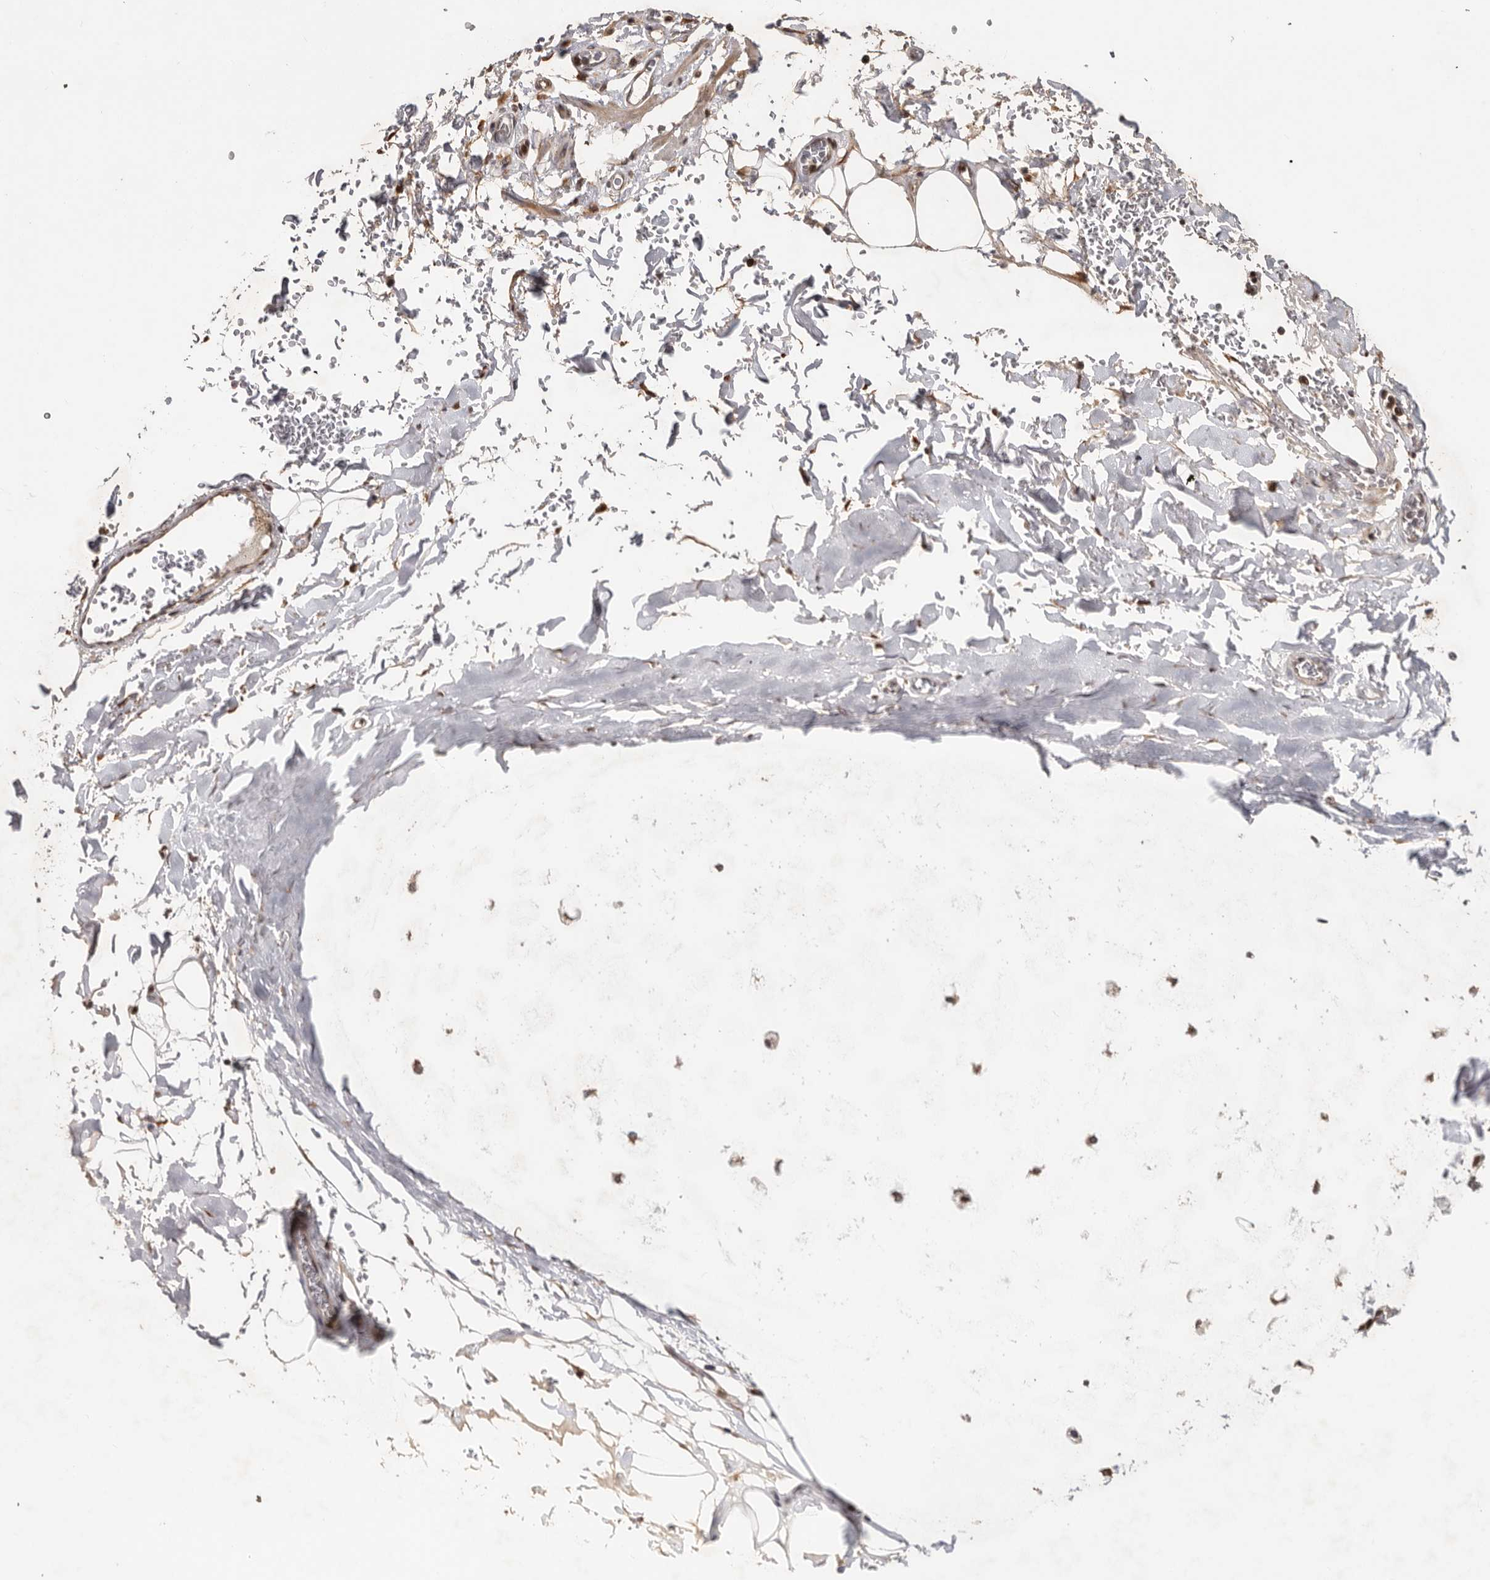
{"staining": {"intensity": "moderate", "quantity": "<25%", "location": "cytoplasmic/membranous,nuclear"}, "tissue": "adipose tissue", "cell_type": "Adipocytes", "image_type": "normal", "snomed": [{"axis": "morphology", "description": "Normal tissue, NOS"}, {"axis": "topography", "description": "Cartilage tissue"}], "caption": "The micrograph reveals a brown stain indicating the presence of a protein in the cytoplasmic/membranous,nuclear of adipocytes in adipose tissue.", "gene": "ZNF83", "patient": {"sex": "female", "age": 63}}